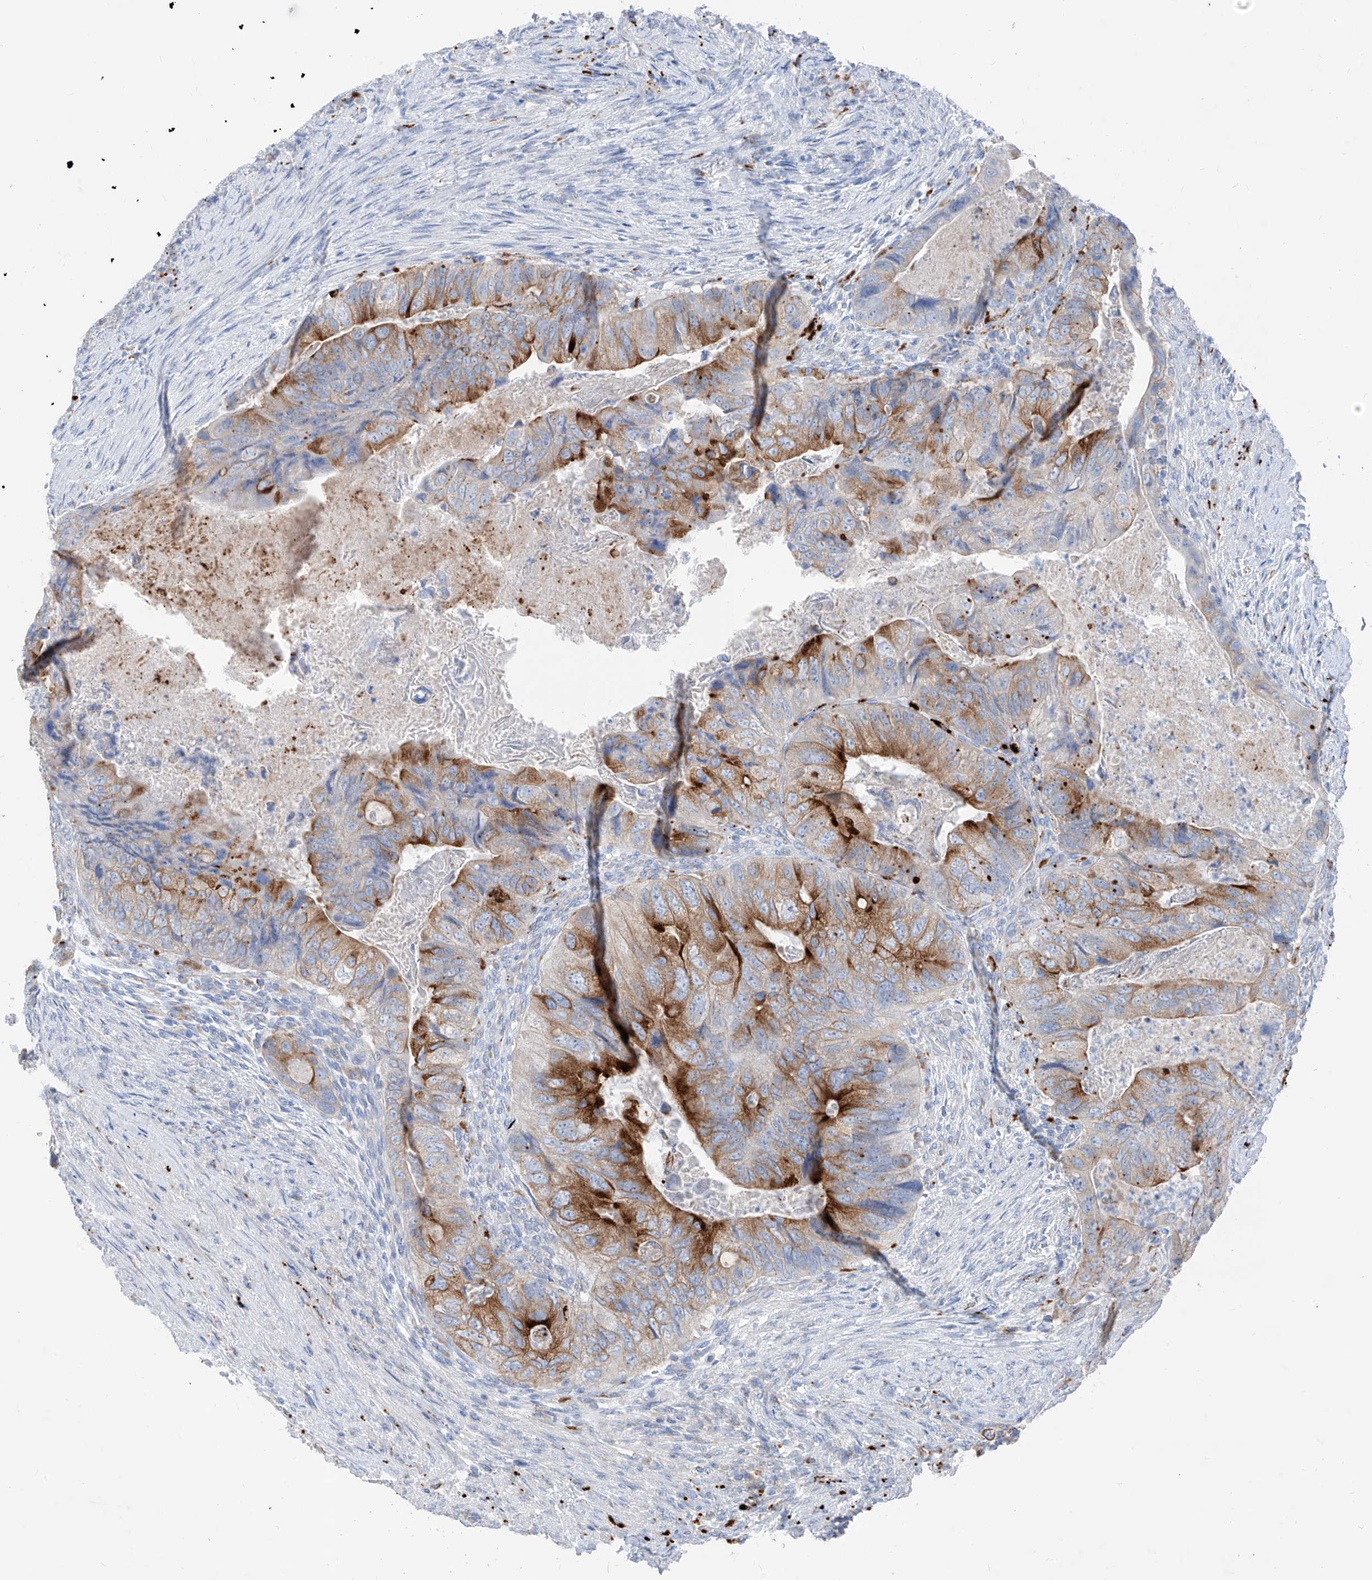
{"staining": {"intensity": "strong", "quantity": "25%-75%", "location": "cytoplasmic/membranous"}, "tissue": "colorectal cancer", "cell_type": "Tumor cells", "image_type": "cancer", "snomed": [{"axis": "morphology", "description": "Adenocarcinoma, NOS"}, {"axis": "topography", "description": "Rectum"}], "caption": "Protein staining of colorectal cancer (adenocarcinoma) tissue exhibits strong cytoplasmic/membranous staining in about 25%-75% of tumor cells.", "gene": "GPR137C", "patient": {"sex": "male", "age": 63}}